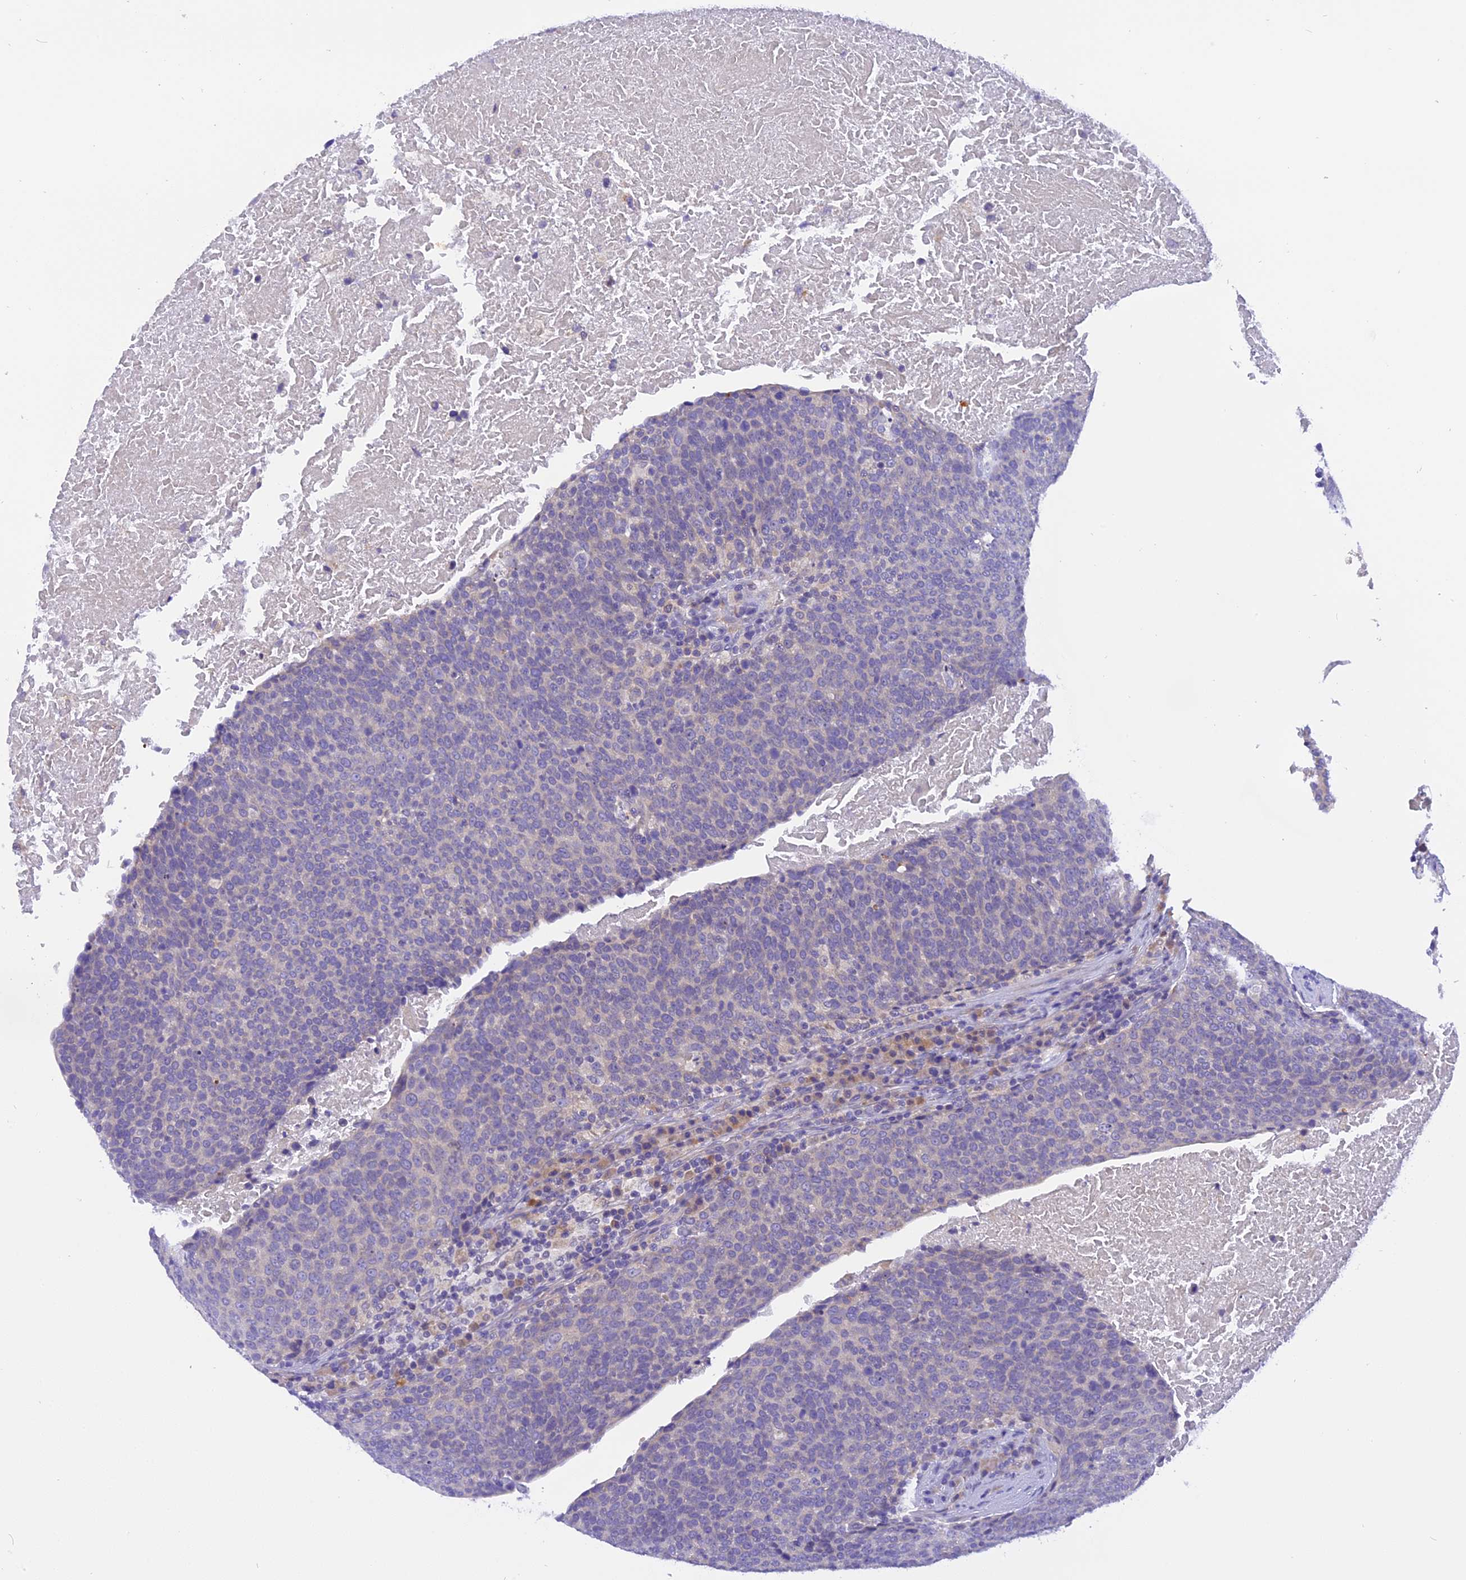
{"staining": {"intensity": "negative", "quantity": "none", "location": "none"}, "tissue": "head and neck cancer", "cell_type": "Tumor cells", "image_type": "cancer", "snomed": [{"axis": "morphology", "description": "Squamous cell carcinoma, NOS"}, {"axis": "morphology", "description": "Squamous cell carcinoma, metastatic, NOS"}, {"axis": "topography", "description": "Lymph node"}, {"axis": "topography", "description": "Head-Neck"}], "caption": "Immunohistochemistry (IHC) of human head and neck cancer exhibits no staining in tumor cells. (Immunohistochemistry (IHC), brightfield microscopy, high magnification).", "gene": "TRIM3", "patient": {"sex": "male", "age": 62}}